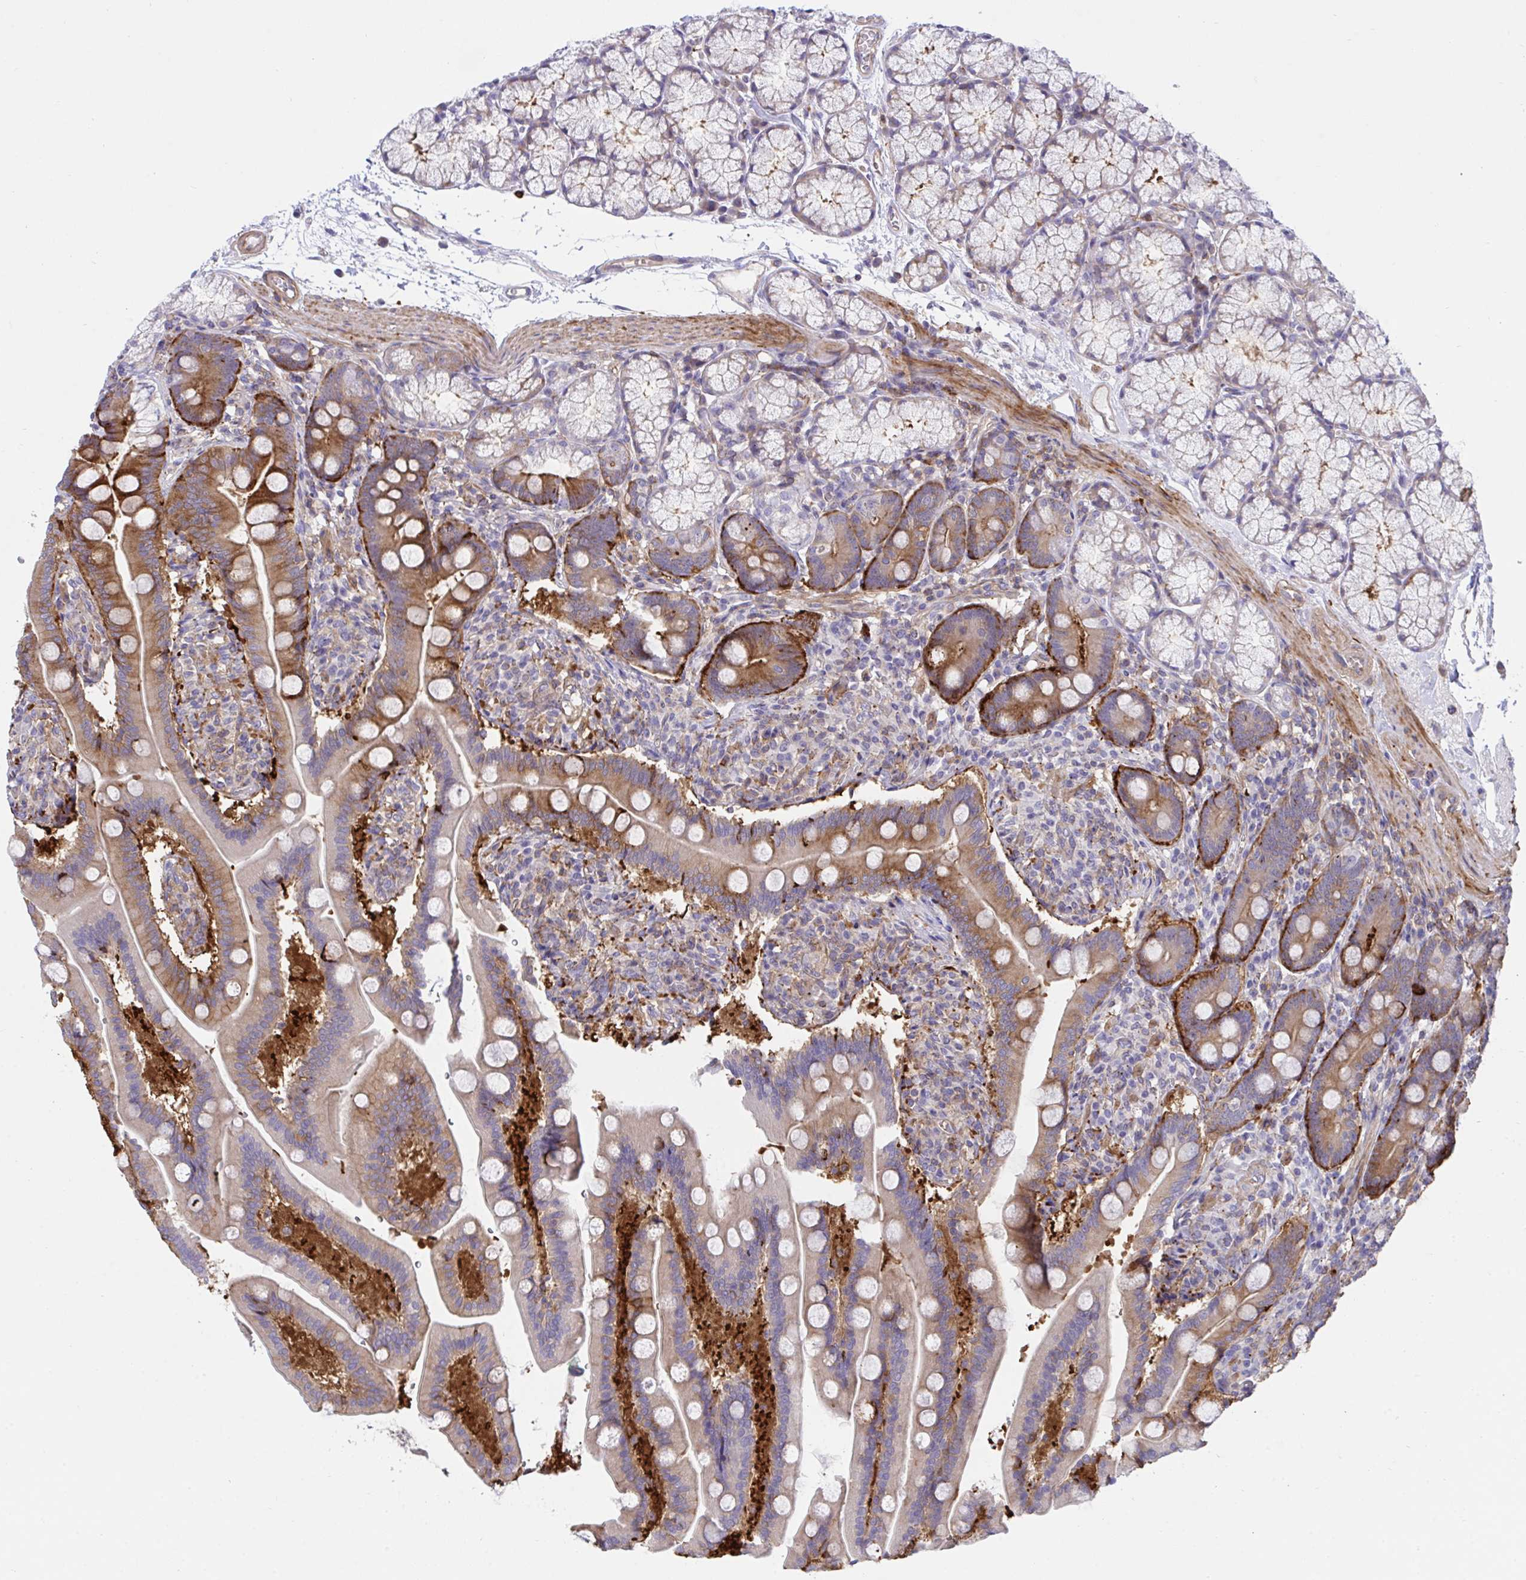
{"staining": {"intensity": "strong", "quantity": "25%-75%", "location": "cytoplasmic/membranous"}, "tissue": "duodenum", "cell_type": "Glandular cells", "image_type": "normal", "snomed": [{"axis": "morphology", "description": "Normal tissue, NOS"}, {"axis": "topography", "description": "Duodenum"}], "caption": "An image of human duodenum stained for a protein displays strong cytoplasmic/membranous brown staining in glandular cells. The staining was performed using DAB (3,3'-diaminobenzidine) to visualize the protein expression in brown, while the nuclei were stained in blue with hematoxylin (Magnification: 20x).", "gene": "PPIH", "patient": {"sex": "female", "age": 67}}